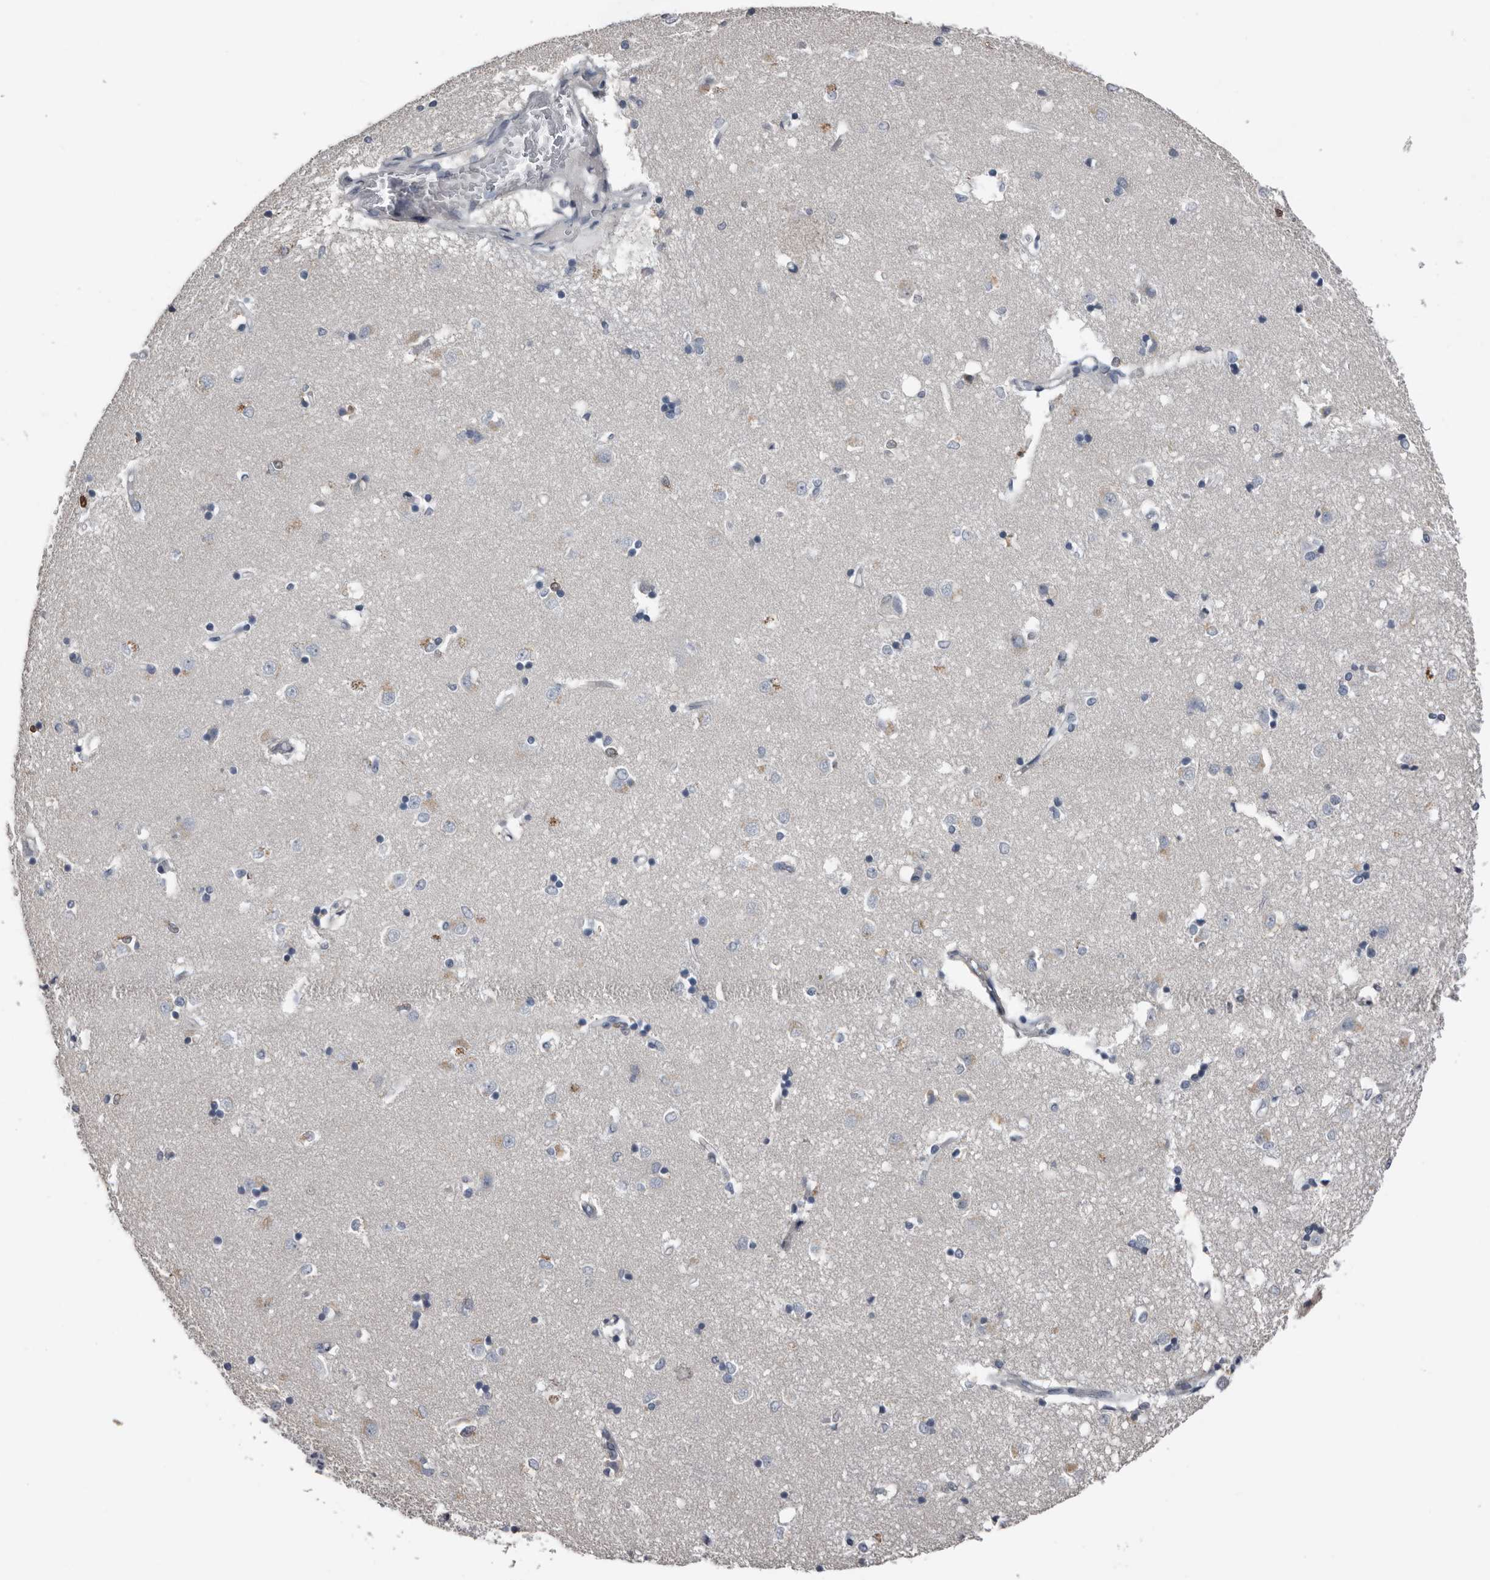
{"staining": {"intensity": "strong", "quantity": "<25%", "location": "cytoplasmic/membranous,nuclear"}, "tissue": "caudate", "cell_type": "Glial cells", "image_type": "normal", "snomed": [{"axis": "morphology", "description": "Normal tissue, NOS"}, {"axis": "topography", "description": "Lateral ventricle wall"}], "caption": "Immunohistochemistry photomicrograph of normal caudate: human caudate stained using immunohistochemistry (IHC) exhibits medium levels of strong protein expression localized specifically in the cytoplasmic/membranous,nuclear of glial cells, appearing as a cytoplasmic/membranous,nuclear brown color.", "gene": "FABP7", "patient": {"sex": "male", "age": 45}}